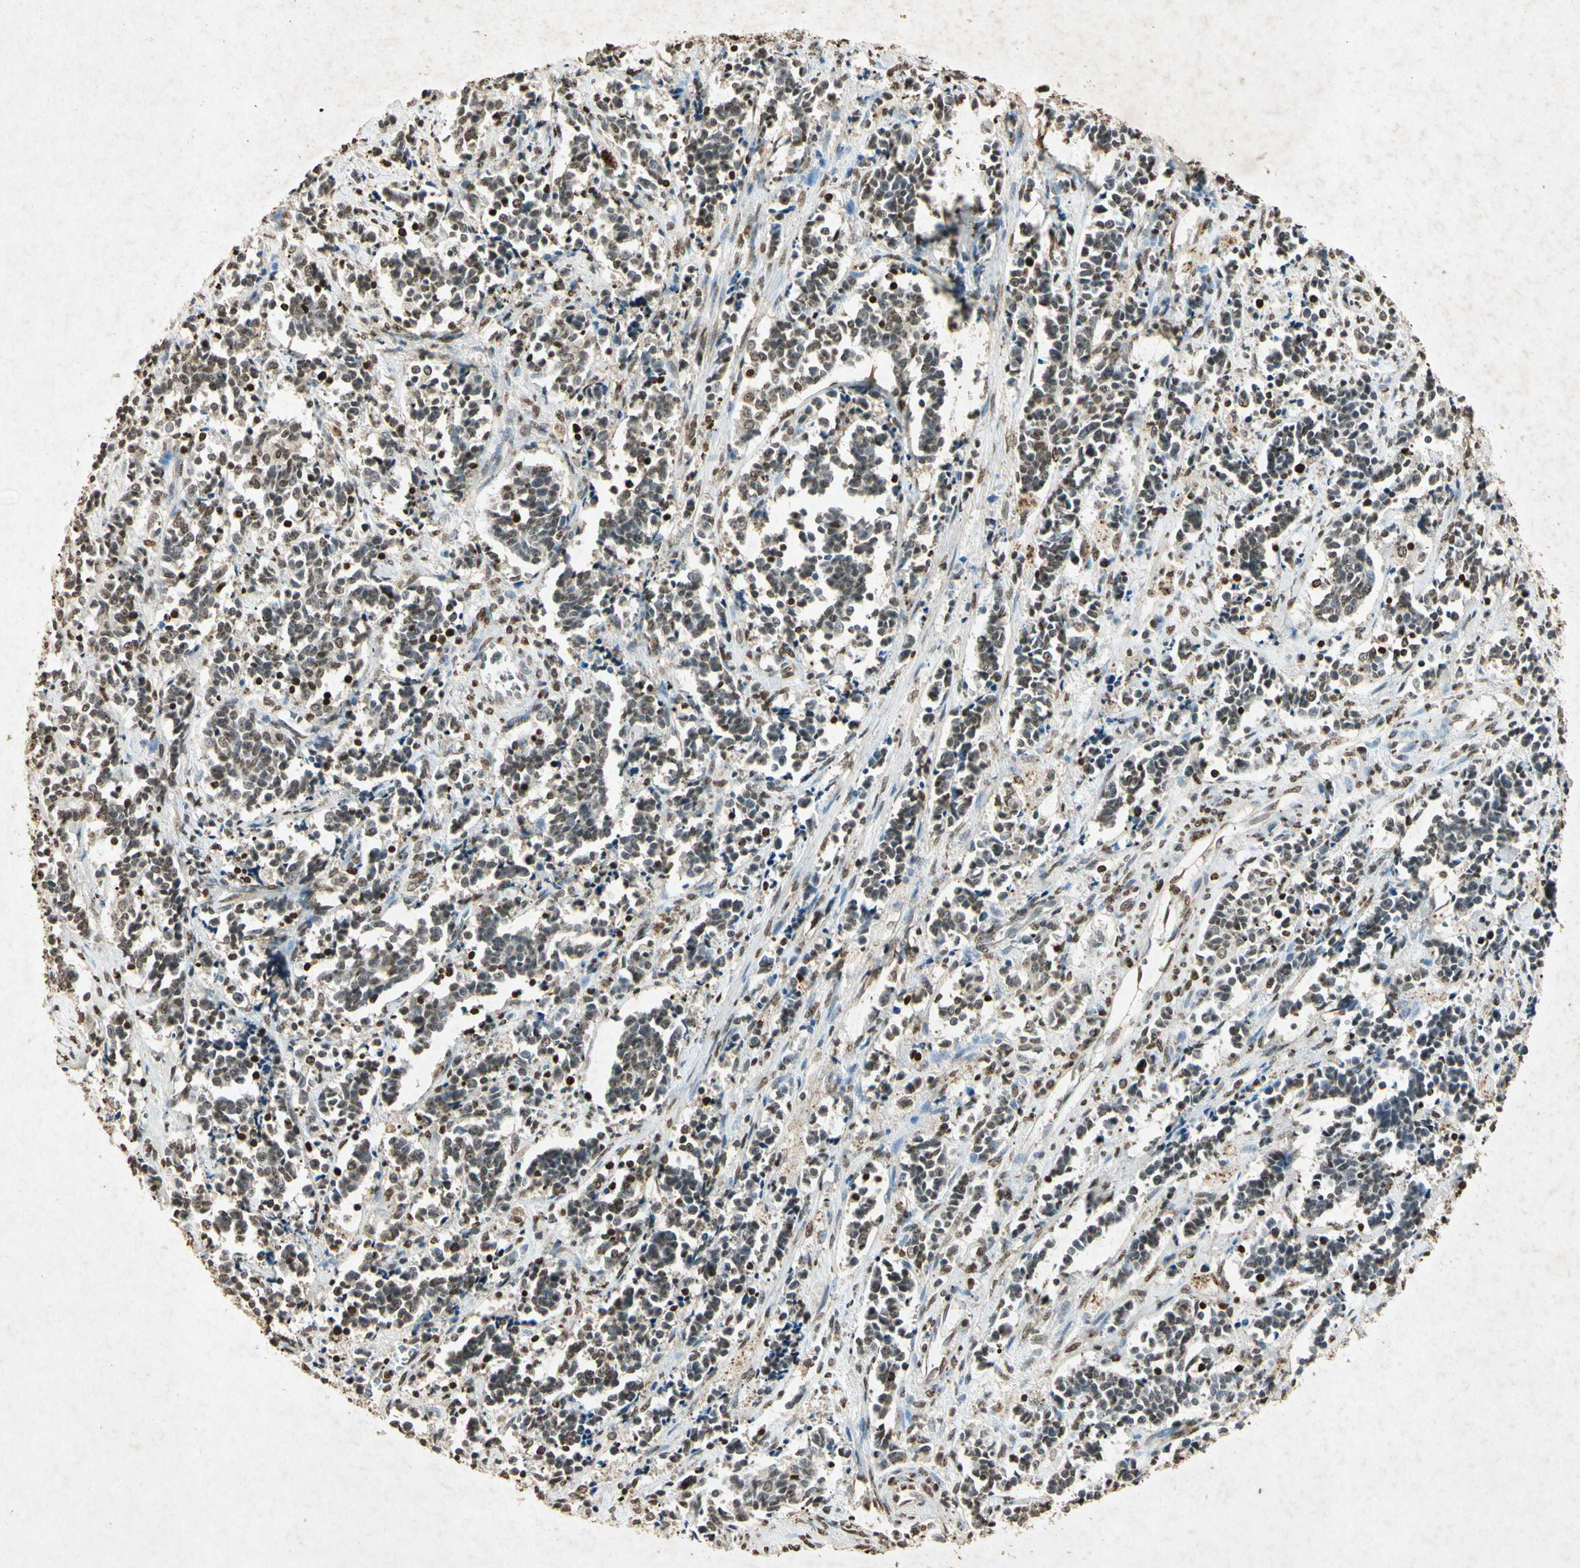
{"staining": {"intensity": "weak", "quantity": "25%-75%", "location": "nuclear"}, "tissue": "cervical cancer", "cell_type": "Tumor cells", "image_type": "cancer", "snomed": [{"axis": "morphology", "description": "Squamous cell carcinoma, NOS"}, {"axis": "topography", "description": "Cervix"}], "caption": "The image exhibits immunohistochemical staining of cervical cancer. There is weak nuclear positivity is seen in approximately 25%-75% of tumor cells. Ihc stains the protein of interest in brown and the nuclei are stained blue.", "gene": "MSRB1", "patient": {"sex": "female", "age": 35}}